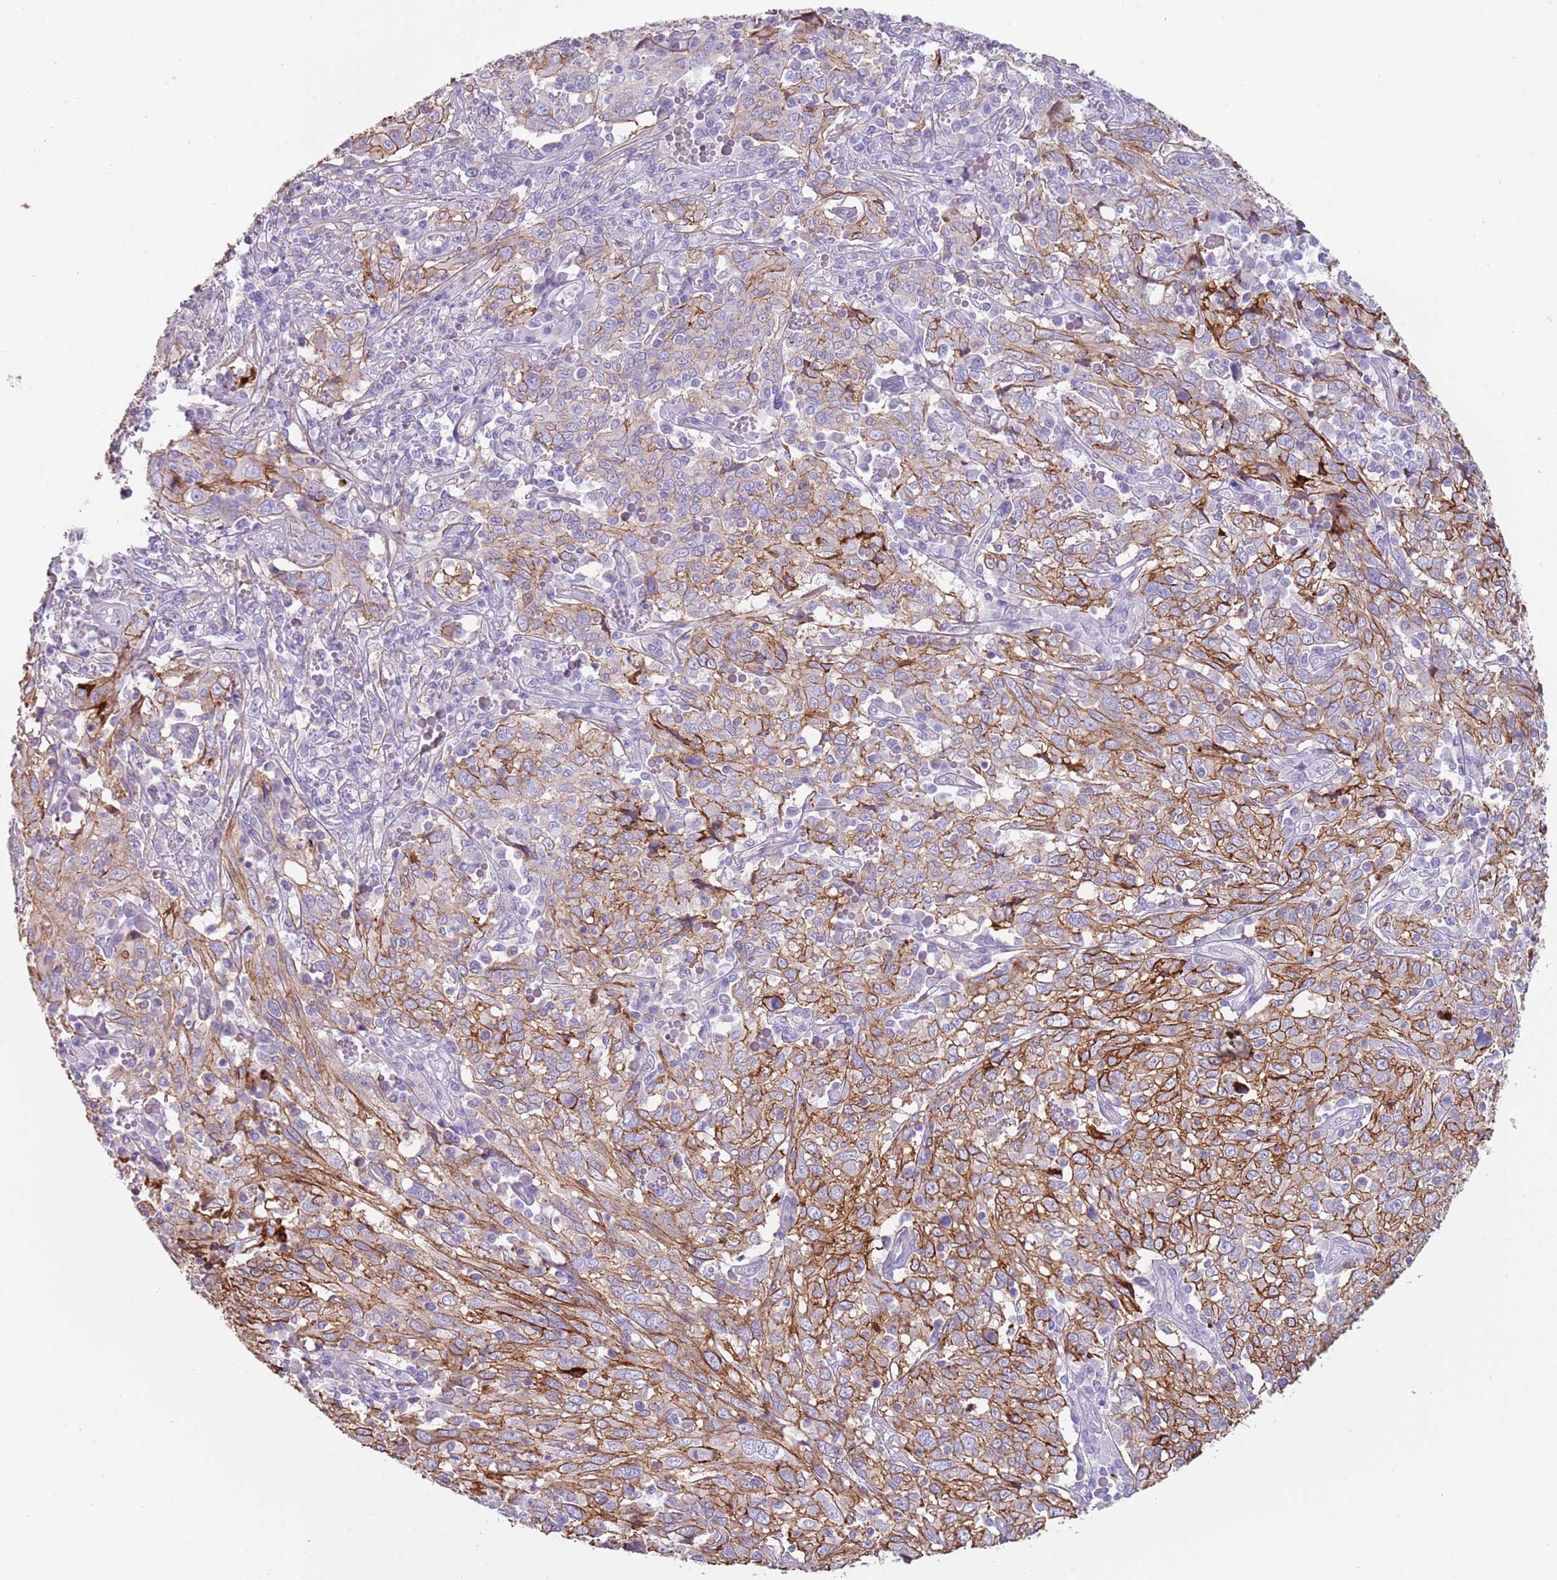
{"staining": {"intensity": "strong", "quantity": "25%-75%", "location": "cytoplasmic/membranous"}, "tissue": "cervical cancer", "cell_type": "Tumor cells", "image_type": "cancer", "snomed": [{"axis": "morphology", "description": "Squamous cell carcinoma, NOS"}, {"axis": "topography", "description": "Cervix"}], "caption": "Tumor cells exhibit strong cytoplasmic/membranous expression in about 25%-75% of cells in cervical cancer (squamous cell carcinoma).", "gene": "NBPF3", "patient": {"sex": "female", "age": 46}}